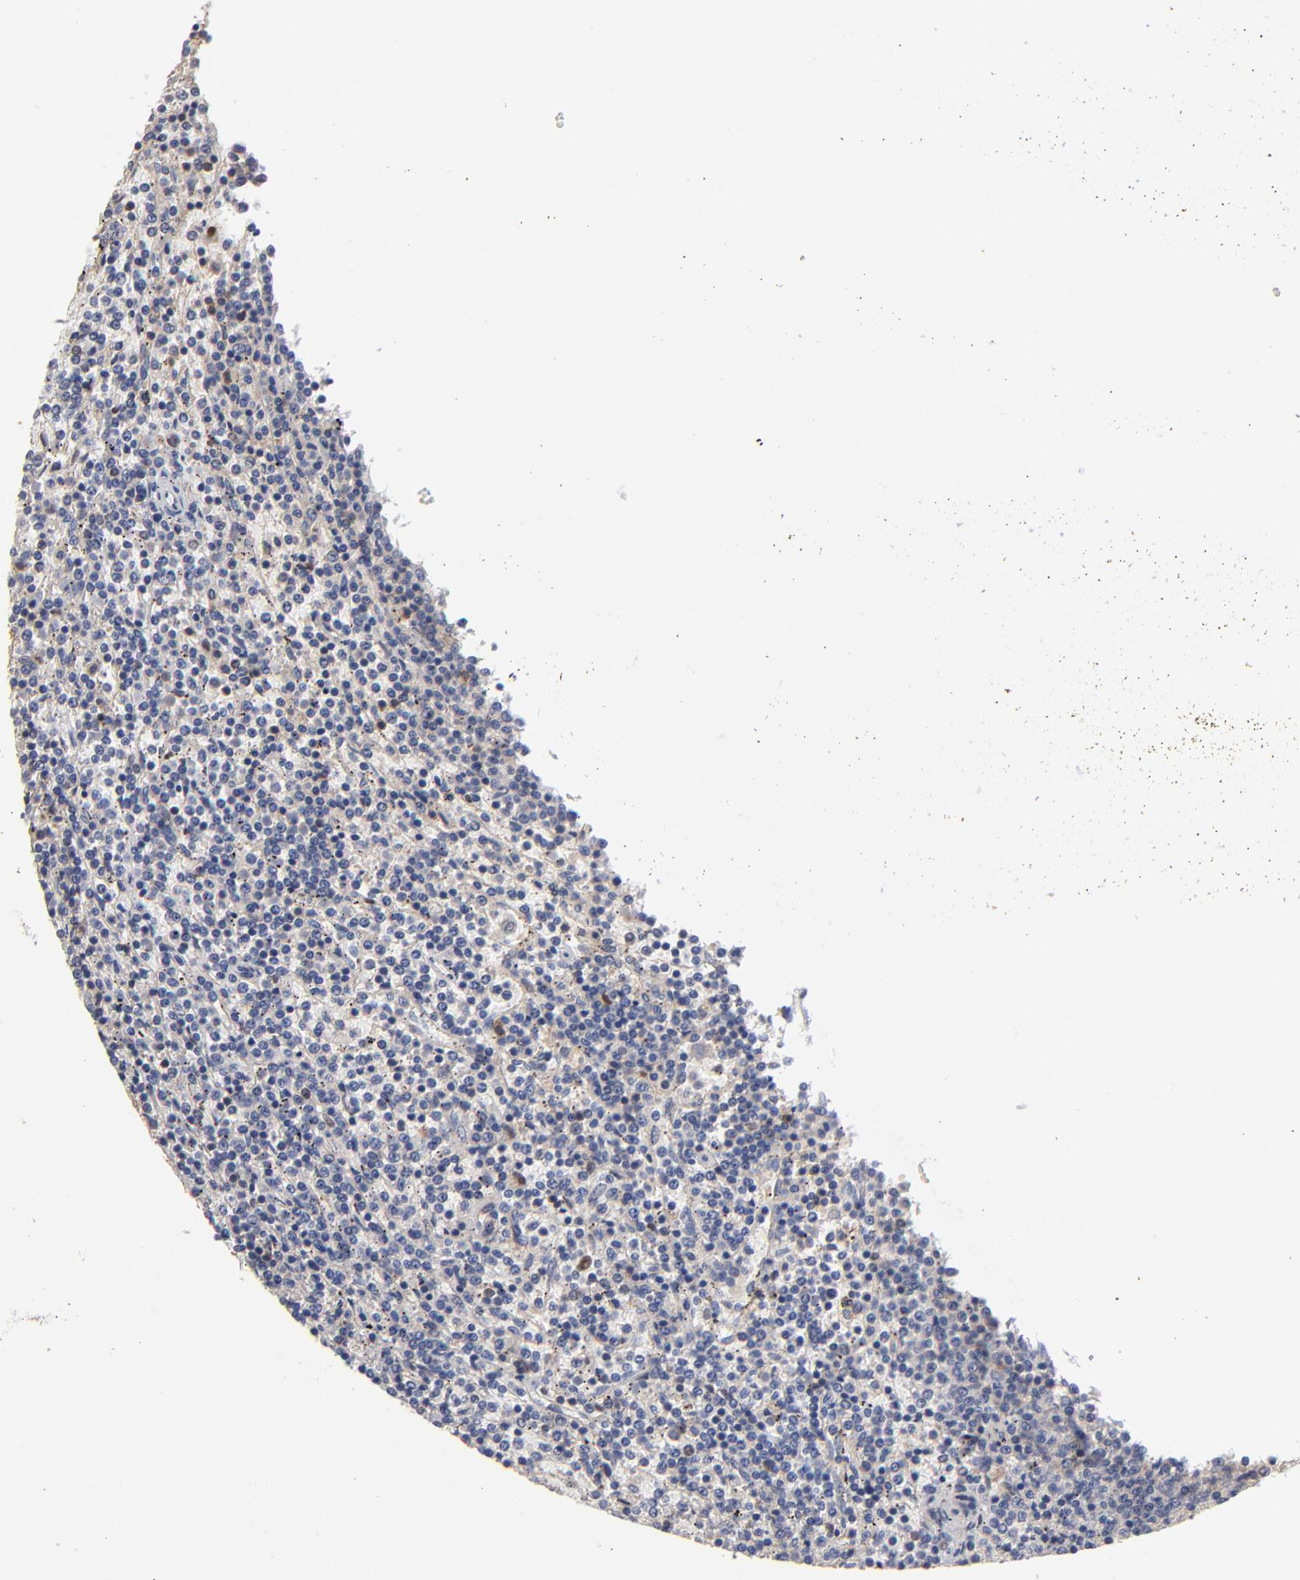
{"staining": {"intensity": "negative", "quantity": "none", "location": "none"}, "tissue": "lymphoma", "cell_type": "Tumor cells", "image_type": "cancer", "snomed": [{"axis": "morphology", "description": "Malignant lymphoma, non-Hodgkin's type, Low grade"}, {"axis": "topography", "description": "Spleen"}], "caption": "A photomicrograph of human lymphoma is negative for staining in tumor cells.", "gene": "ARHGEF6", "patient": {"sex": "female", "age": 50}}